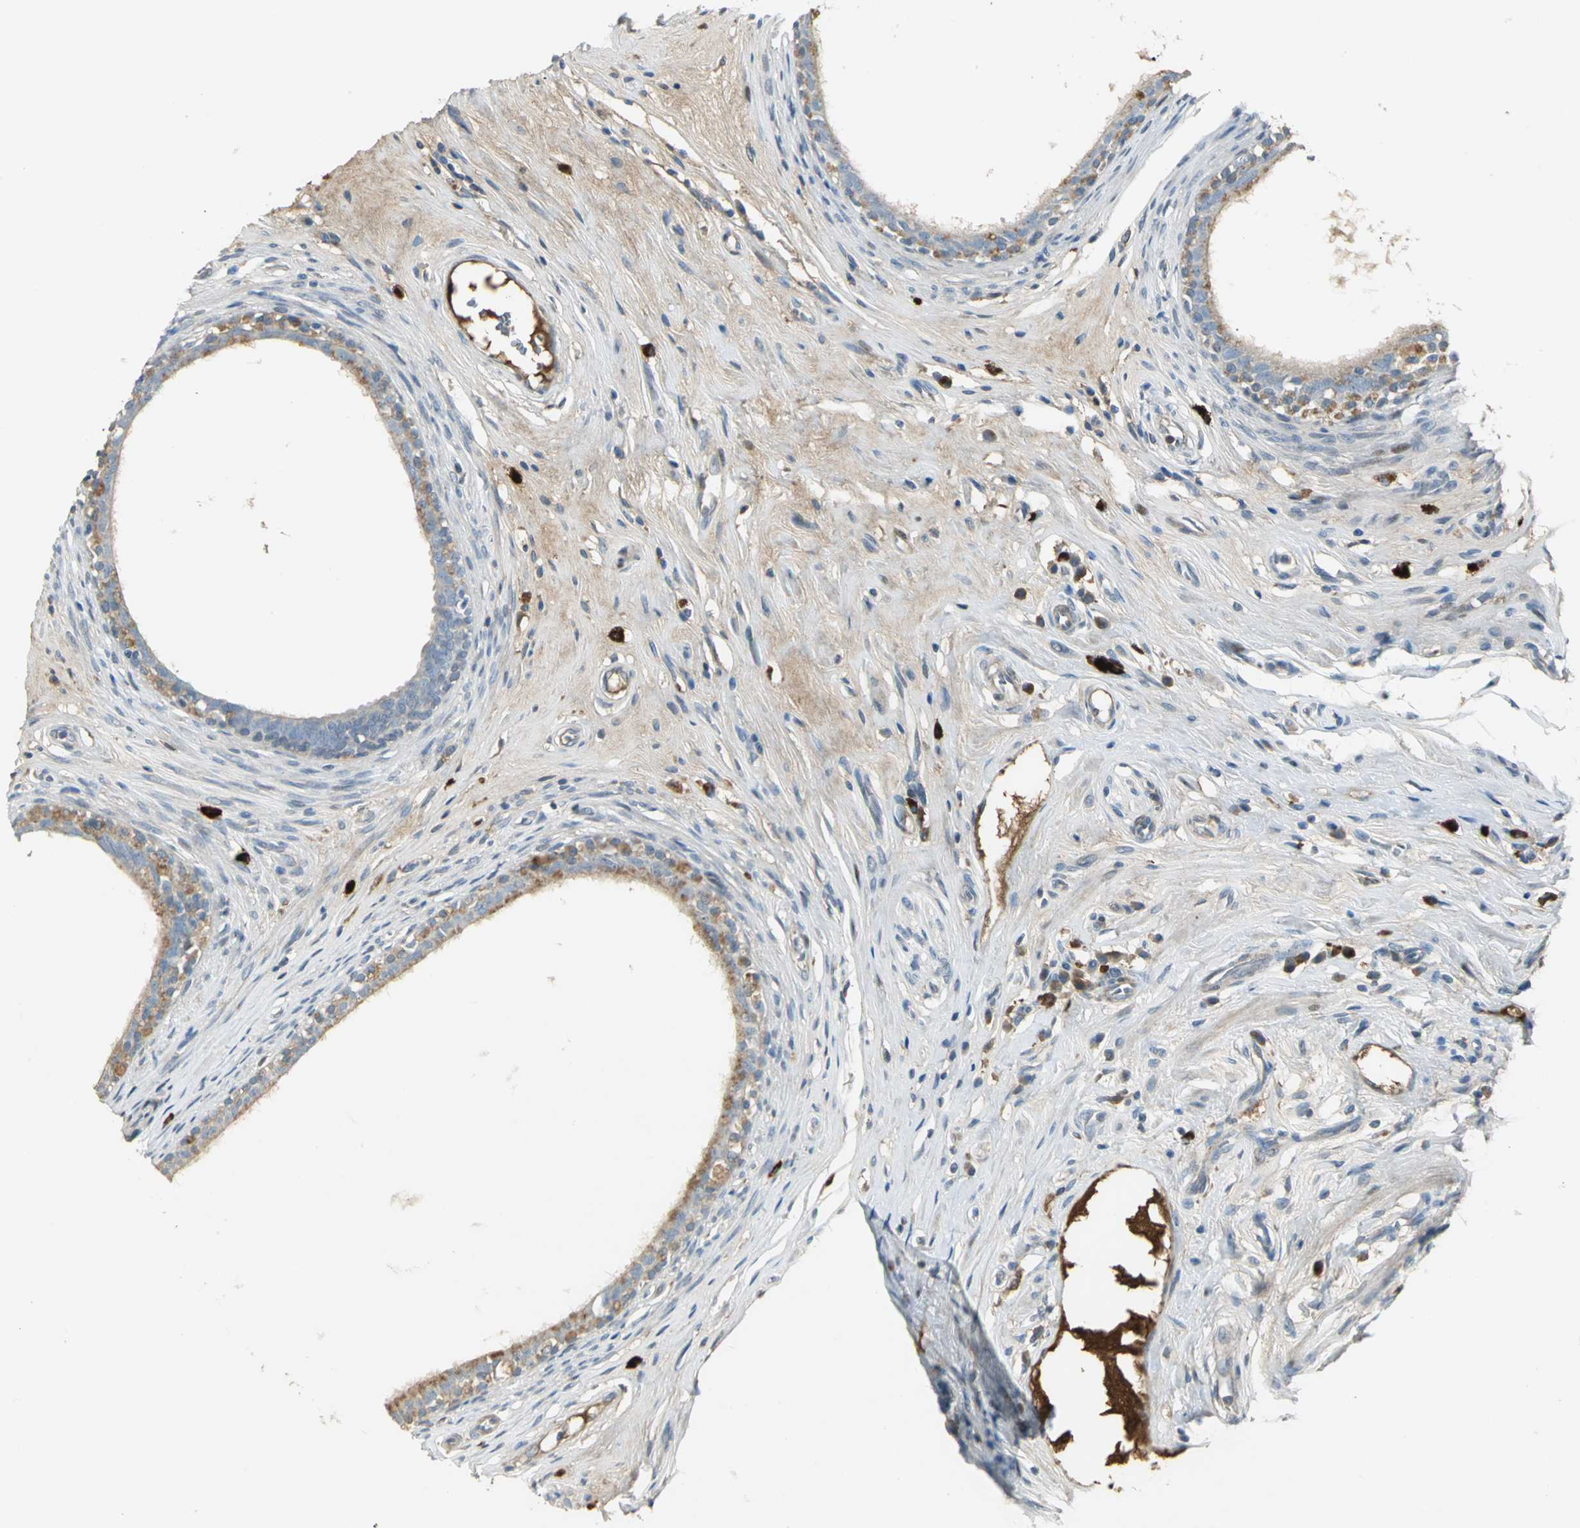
{"staining": {"intensity": "moderate", "quantity": "25%-75%", "location": "cytoplasmic/membranous"}, "tissue": "epididymis", "cell_type": "Glandular cells", "image_type": "normal", "snomed": [{"axis": "morphology", "description": "Normal tissue, NOS"}, {"axis": "morphology", "description": "Inflammation, NOS"}, {"axis": "topography", "description": "Epididymis"}], "caption": "Immunohistochemical staining of normal epididymis demonstrates medium levels of moderate cytoplasmic/membranous staining in about 25%-75% of glandular cells. (Brightfield microscopy of DAB IHC at high magnification).", "gene": "PROC", "patient": {"sex": "male", "age": 84}}